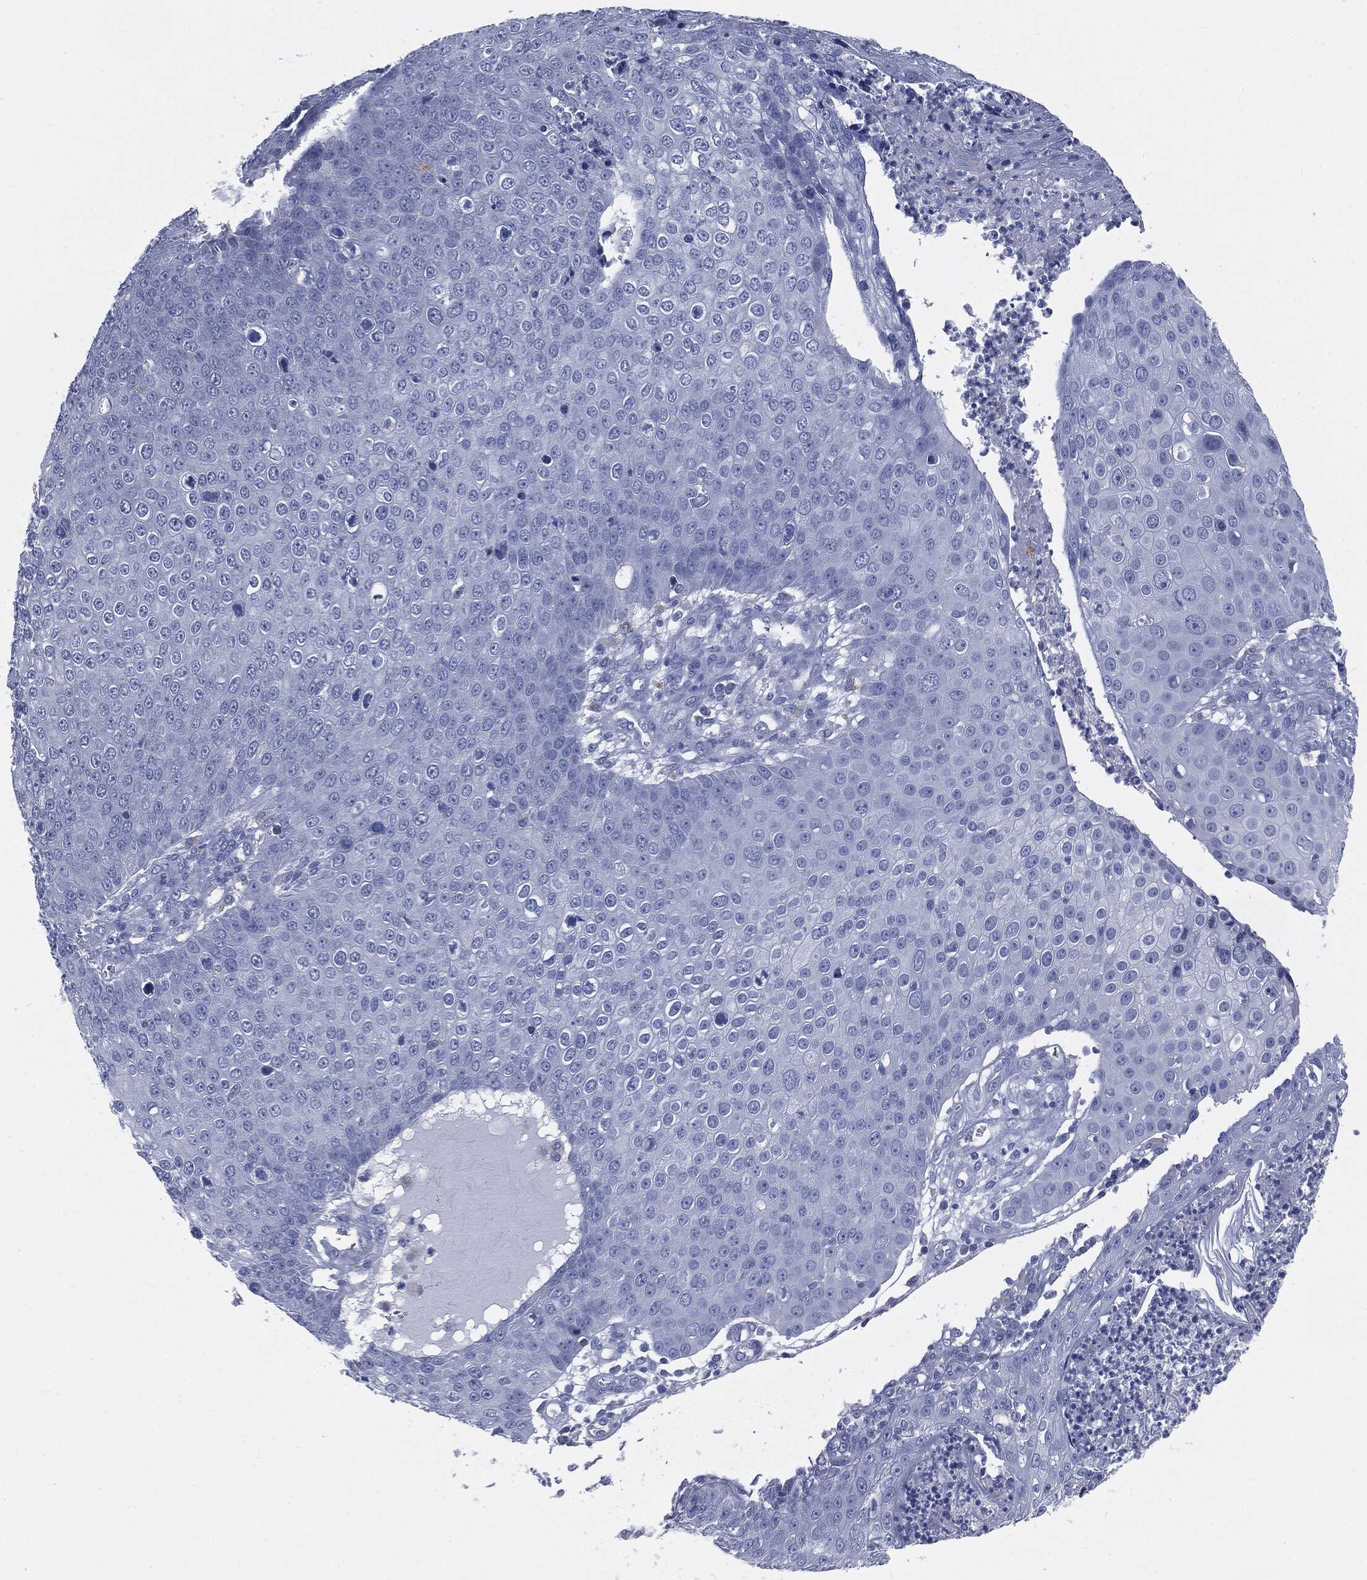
{"staining": {"intensity": "negative", "quantity": "none", "location": "none"}, "tissue": "skin cancer", "cell_type": "Tumor cells", "image_type": "cancer", "snomed": [{"axis": "morphology", "description": "Squamous cell carcinoma, NOS"}, {"axis": "topography", "description": "Skin"}], "caption": "Immunohistochemical staining of skin squamous cell carcinoma demonstrates no significant positivity in tumor cells.", "gene": "CAV3", "patient": {"sex": "male", "age": 71}}